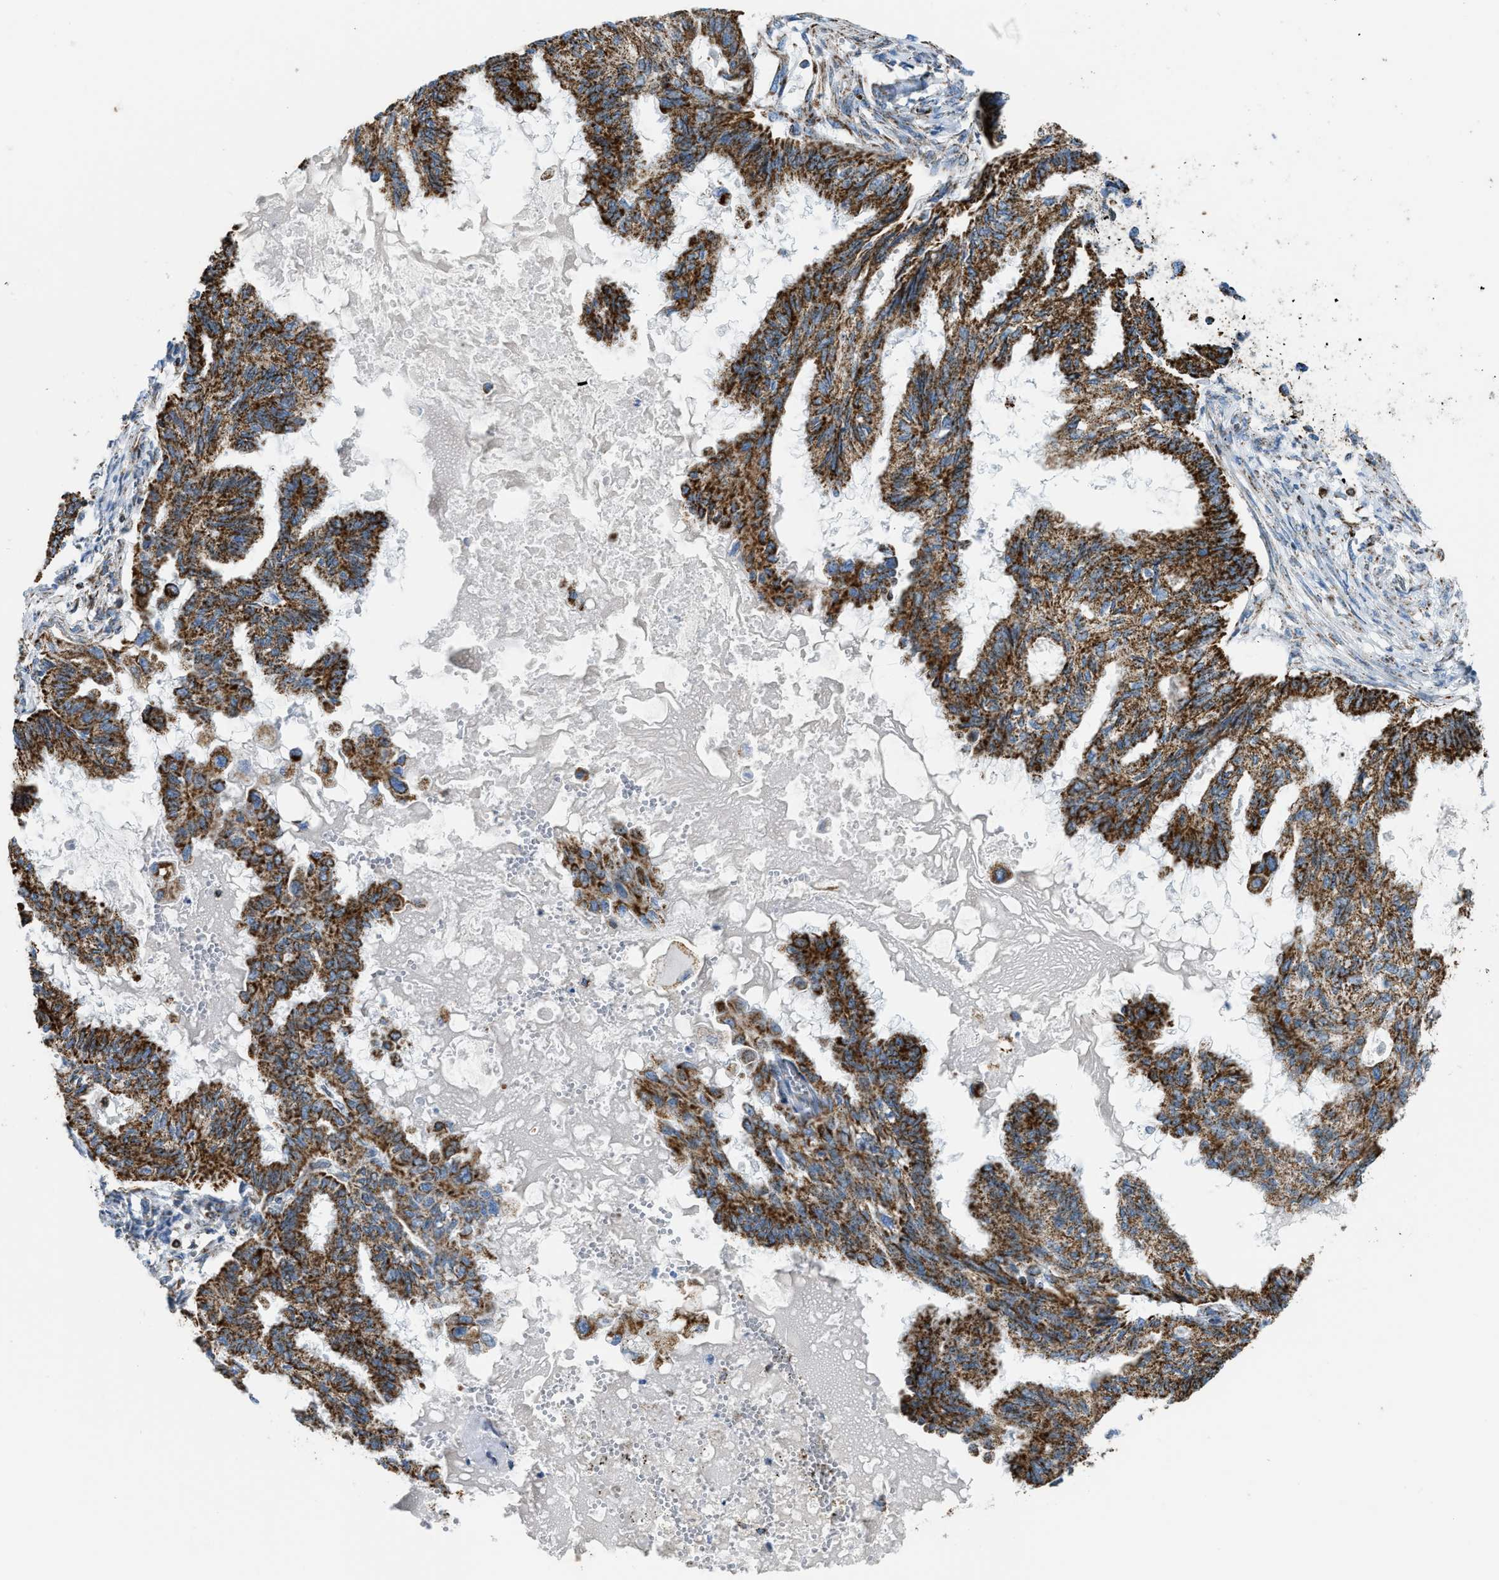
{"staining": {"intensity": "strong", "quantity": ">75%", "location": "cytoplasmic/membranous"}, "tissue": "cervical cancer", "cell_type": "Tumor cells", "image_type": "cancer", "snomed": [{"axis": "morphology", "description": "Normal tissue, NOS"}, {"axis": "morphology", "description": "Adenocarcinoma, NOS"}, {"axis": "topography", "description": "Cervix"}, {"axis": "topography", "description": "Endometrium"}], "caption": "A high-resolution micrograph shows immunohistochemistry (IHC) staining of adenocarcinoma (cervical), which displays strong cytoplasmic/membranous staining in approximately >75% of tumor cells.", "gene": "ETFB", "patient": {"sex": "female", "age": 86}}